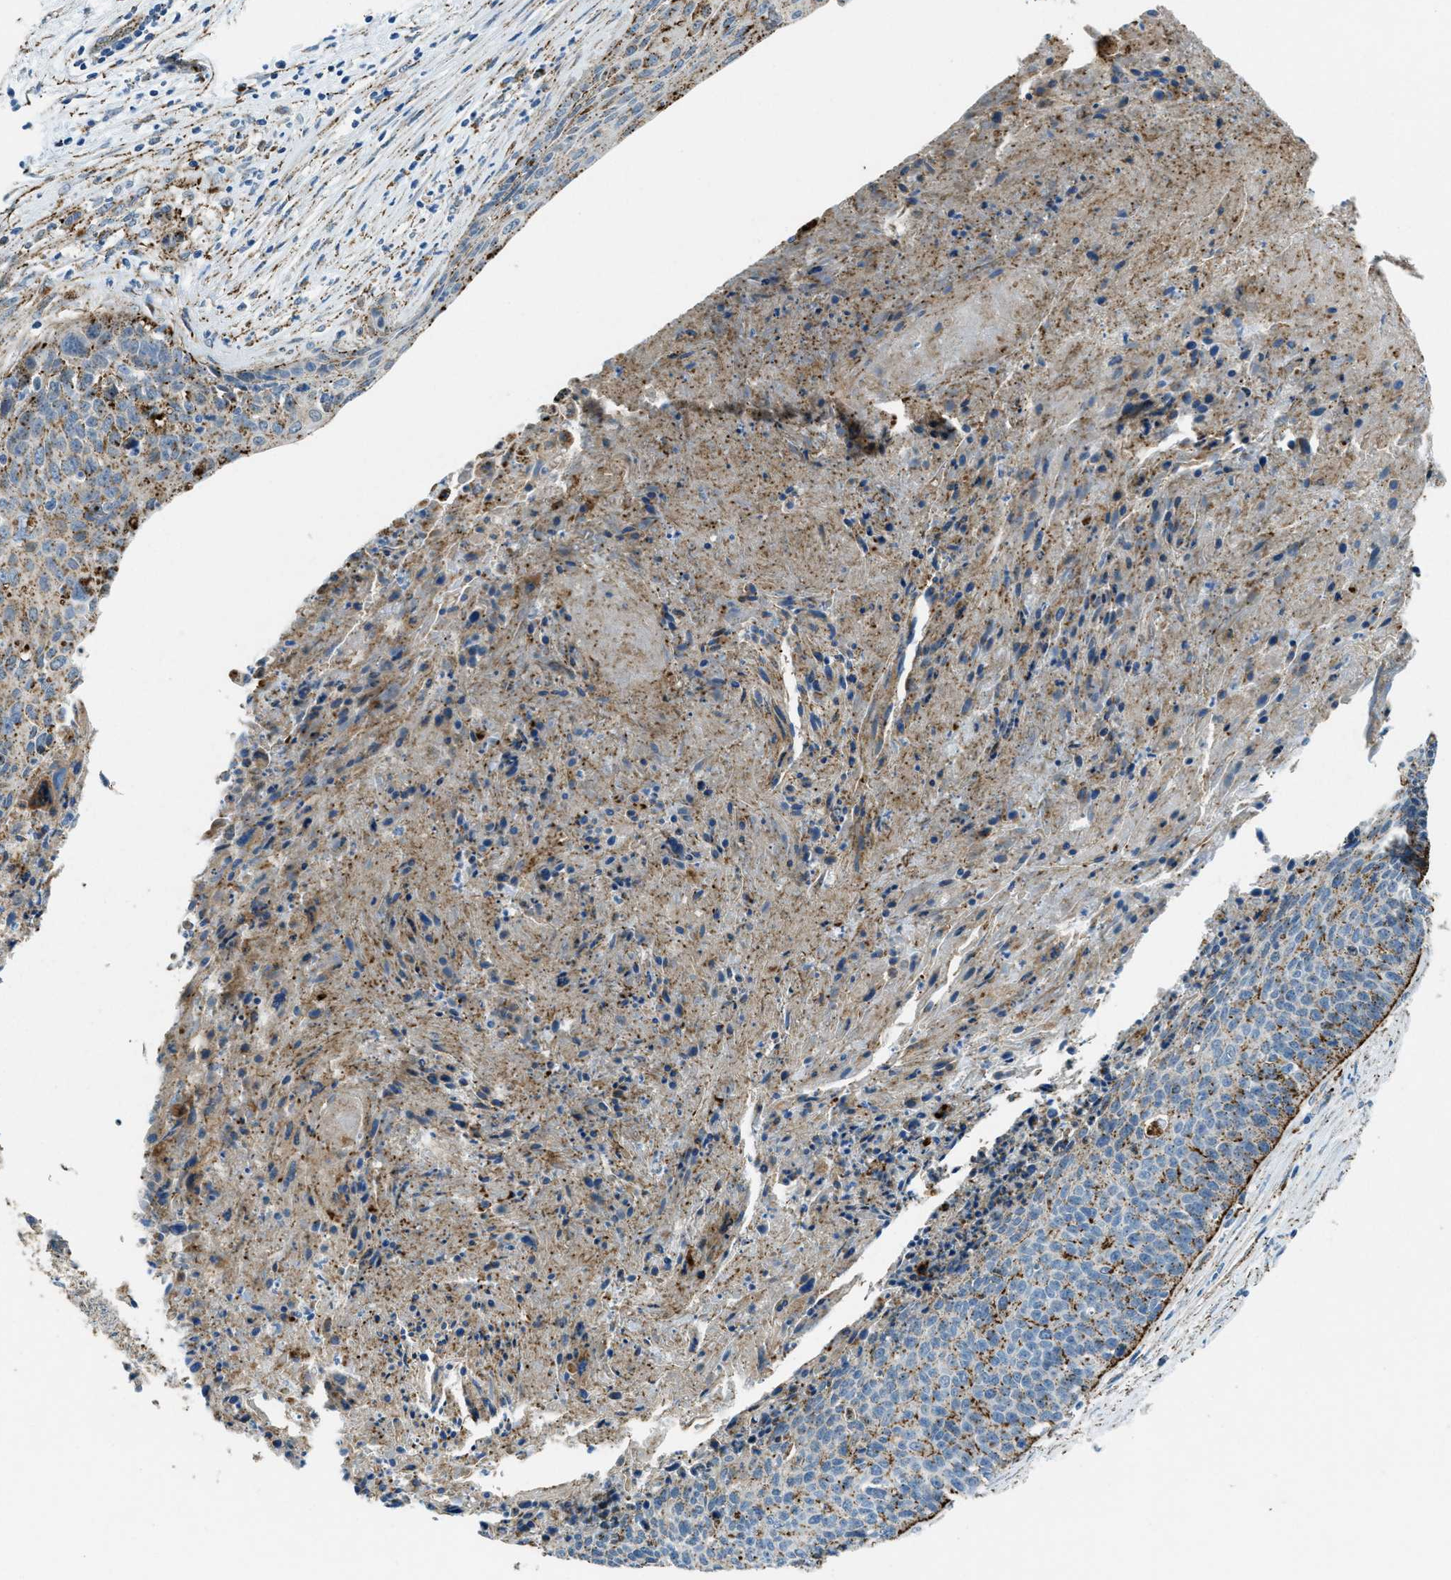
{"staining": {"intensity": "moderate", "quantity": ">75%", "location": "cytoplasmic/membranous"}, "tissue": "cervical cancer", "cell_type": "Tumor cells", "image_type": "cancer", "snomed": [{"axis": "morphology", "description": "Squamous cell carcinoma, NOS"}, {"axis": "topography", "description": "Cervix"}], "caption": "A medium amount of moderate cytoplasmic/membranous positivity is identified in about >75% of tumor cells in squamous cell carcinoma (cervical) tissue. The staining was performed using DAB, with brown indicating positive protein expression. Nuclei are stained blue with hematoxylin.", "gene": "SCARB2", "patient": {"sex": "female", "age": 55}}